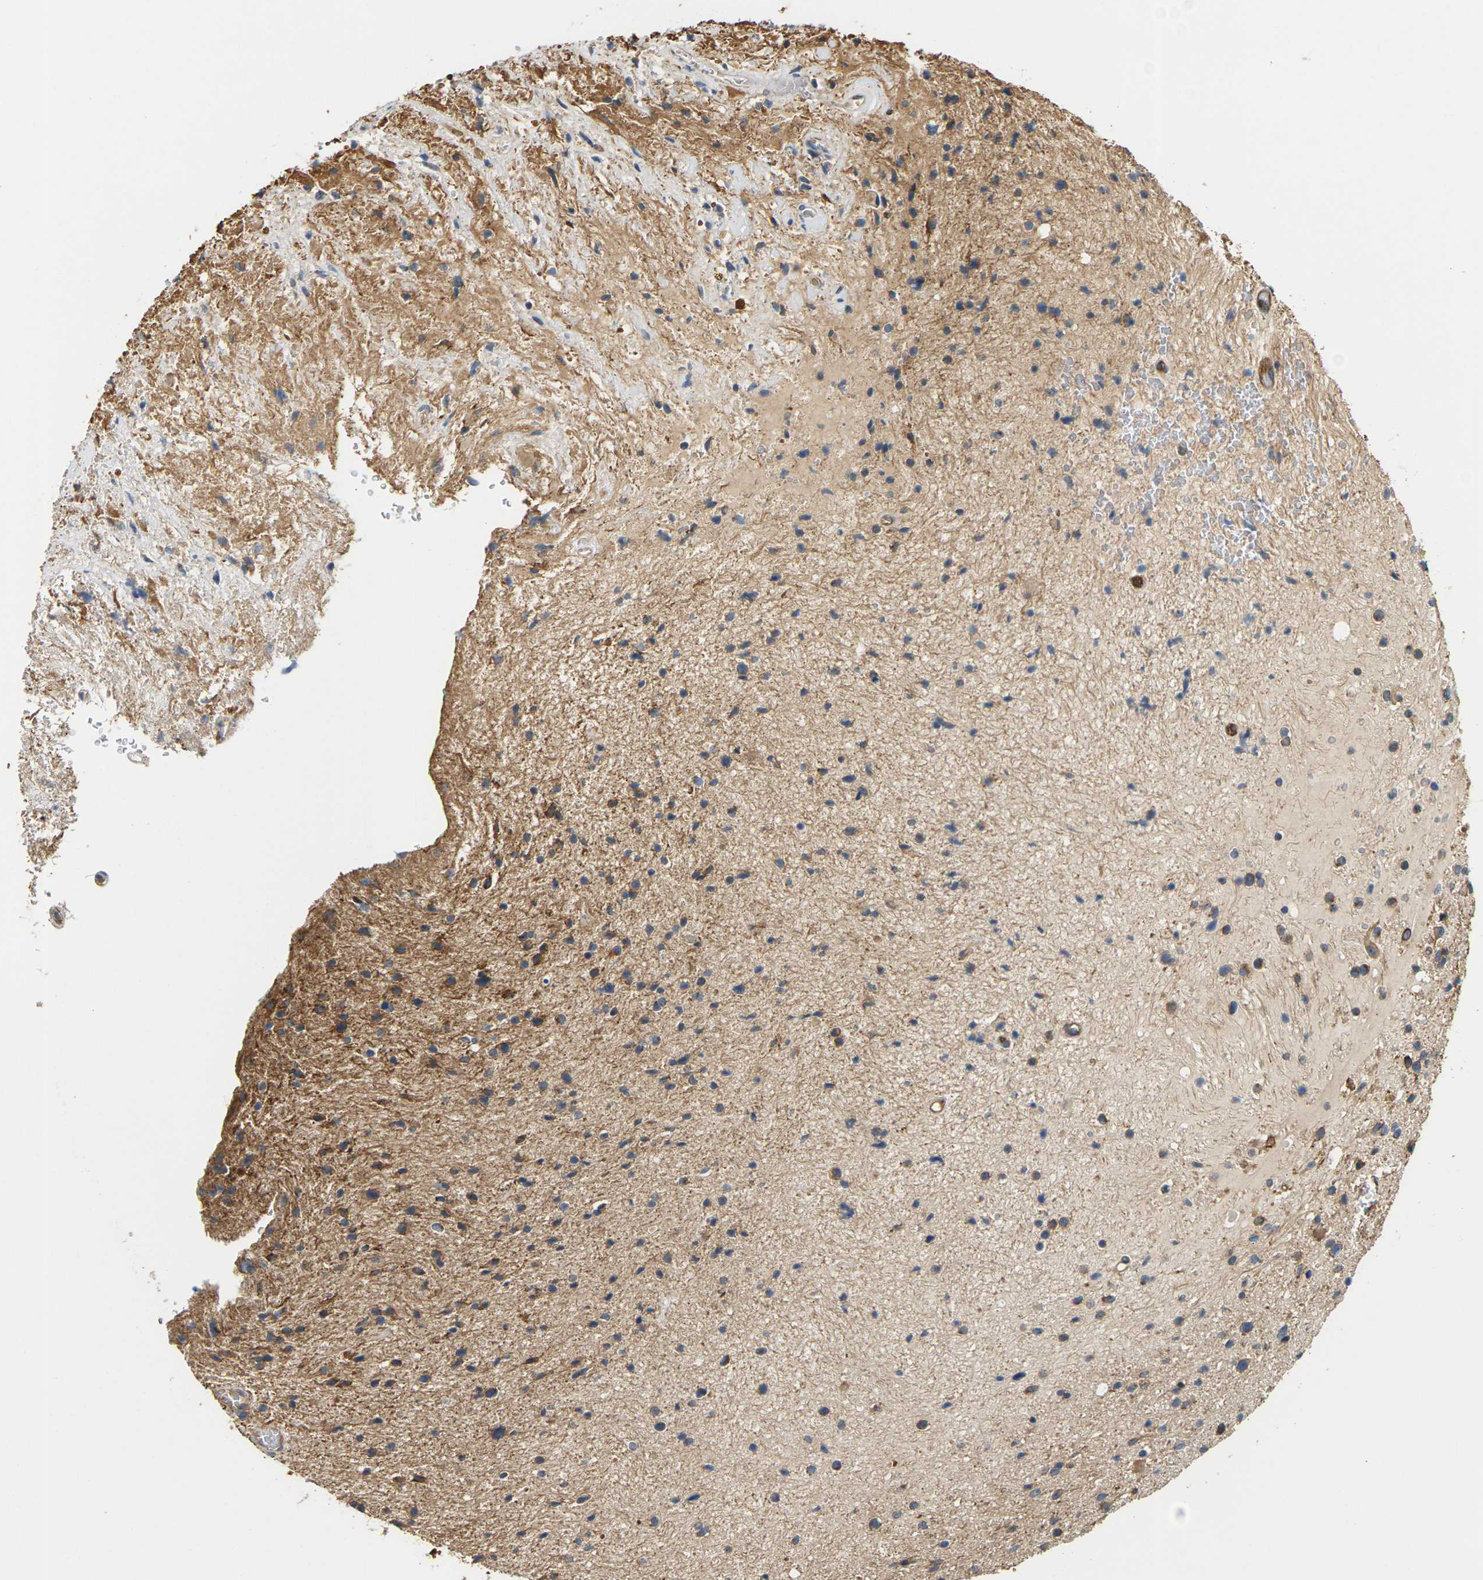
{"staining": {"intensity": "moderate", "quantity": ">75%", "location": "cytoplasmic/membranous"}, "tissue": "glioma", "cell_type": "Tumor cells", "image_type": "cancer", "snomed": [{"axis": "morphology", "description": "Glioma, malignant, High grade"}, {"axis": "topography", "description": "Brain"}], "caption": "High-grade glioma (malignant) tissue reveals moderate cytoplasmic/membranous staining in about >75% of tumor cells", "gene": "PCDHB4", "patient": {"sex": "male", "age": 33}}